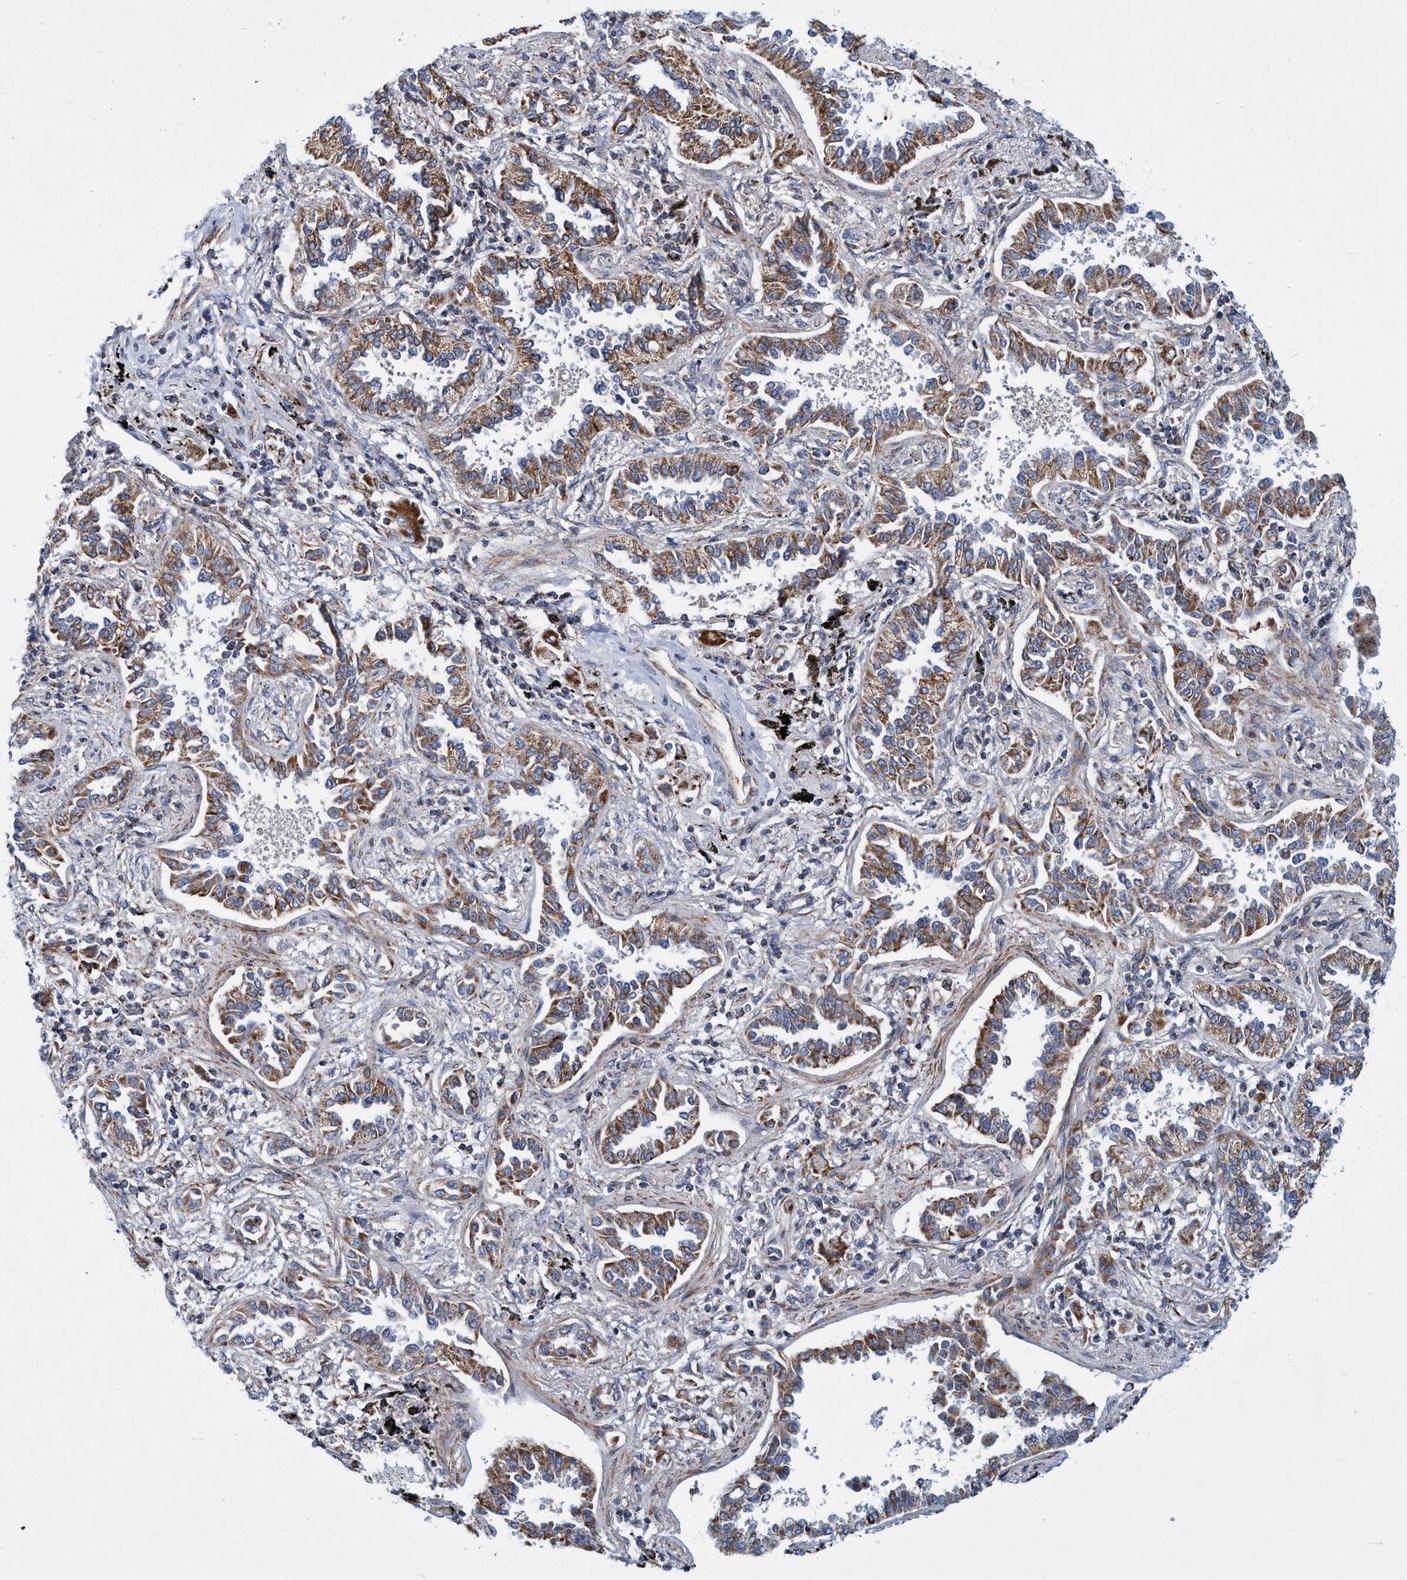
{"staining": {"intensity": "moderate", "quantity": ">75%", "location": "cytoplasmic/membranous"}, "tissue": "lung cancer", "cell_type": "Tumor cells", "image_type": "cancer", "snomed": [{"axis": "morphology", "description": "Normal tissue, NOS"}, {"axis": "morphology", "description": "Adenocarcinoma, NOS"}, {"axis": "topography", "description": "Lung"}], "caption": "This image demonstrates lung cancer stained with immunohistochemistry to label a protein in brown. The cytoplasmic/membranous of tumor cells show moderate positivity for the protein. Nuclei are counter-stained blue.", "gene": "POLR1F", "patient": {"sex": "male", "age": 59}}